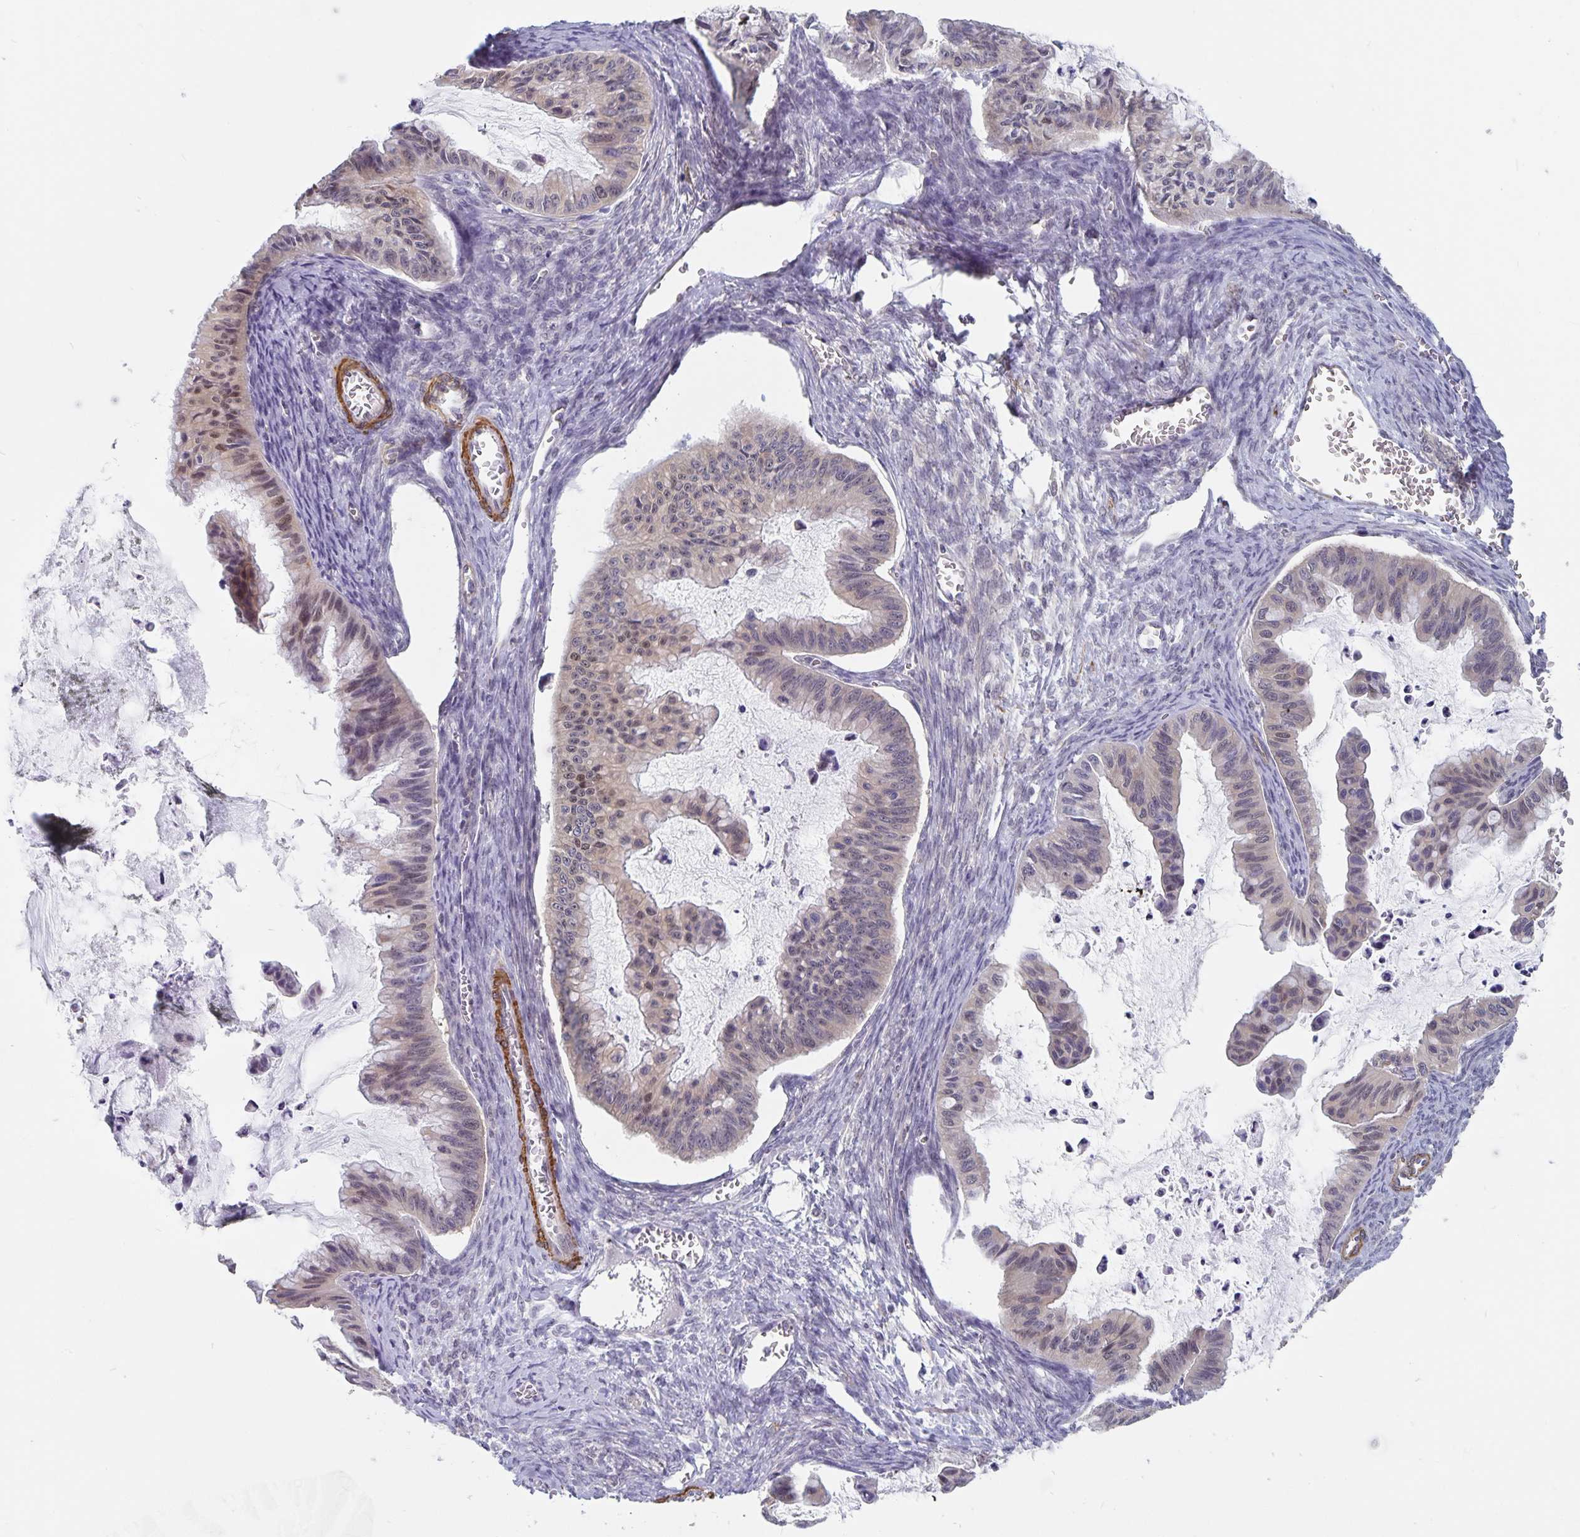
{"staining": {"intensity": "weak", "quantity": "<25%", "location": "nuclear"}, "tissue": "ovarian cancer", "cell_type": "Tumor cells", "image_type": "cancer", "snomed": [{"axis": "morphology", "description": "Cystadenocarcinoma, mucinous, NOS"}, {"axis": "topography", "description": "Ovary"}], "caption": "Tumor cells show no significant protein staining in ovarian mucinous cystadenocarcinoma.", "gene": "BAG6", "patient": {"sex": "female", "age": 72}}